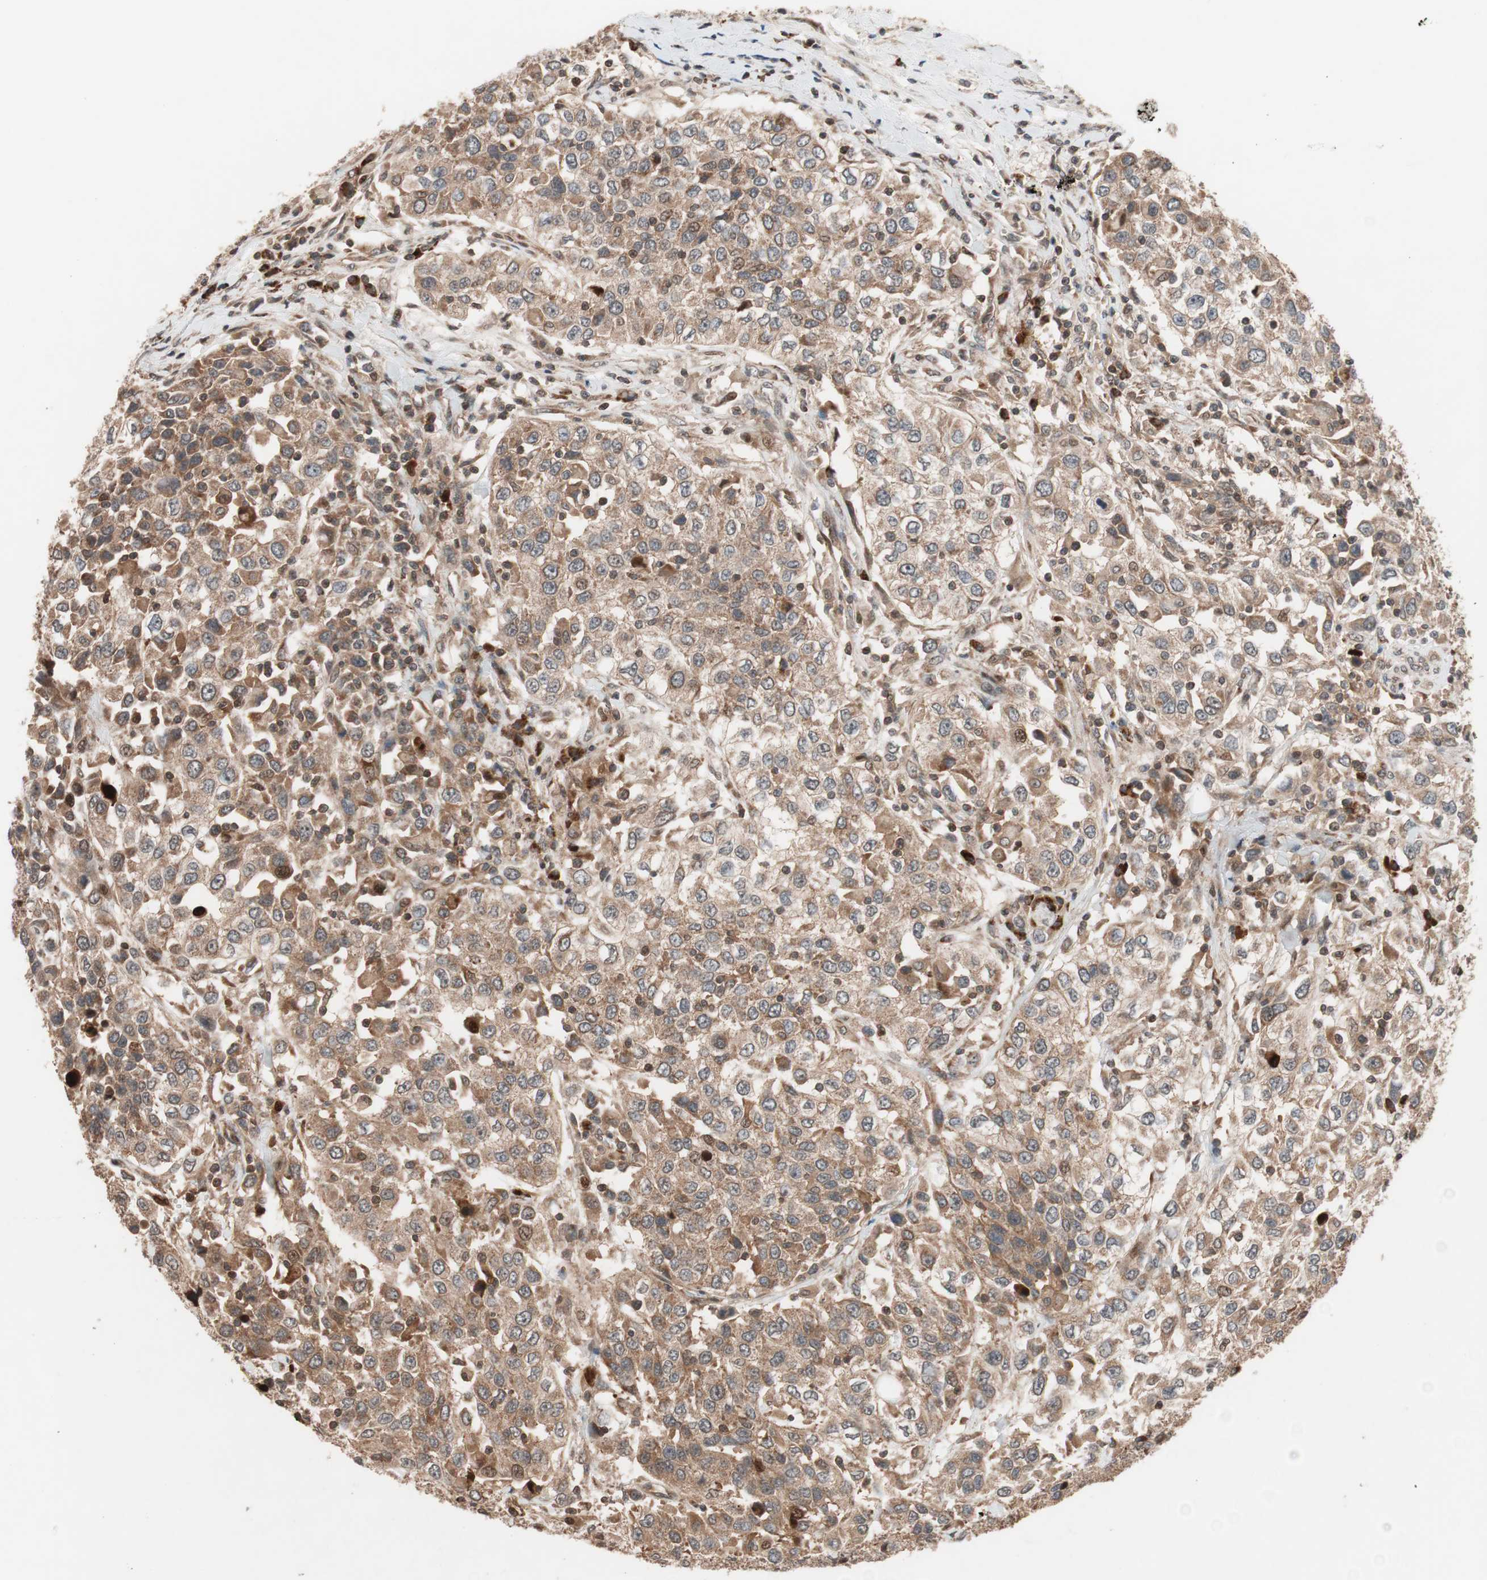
{"staining": {"intensity": "moderate", "quantity": ">75%", "location": "cytoplasmic/membranous,nuclear"}, "tissue": "urothelial cancer", "cell_type": "Tumor cells", "image_type": "cancer", "snomed": [{"axis": "morphology", "description": "Urothelial carcinoma, High grade"}, {"axis": "topography", "description": "Urinary bladder"}], "caption": "Urothelial cancer stained with DAB IHC shows medium levels of moderate cytoplasmic/membranous and nuclear positivity in approximately >75% of tumor cells. (Brightfield microscopy of DAB IHC at high magnification).", "gene": "NF2", "patient": {"sex": "female", "age": 80}}